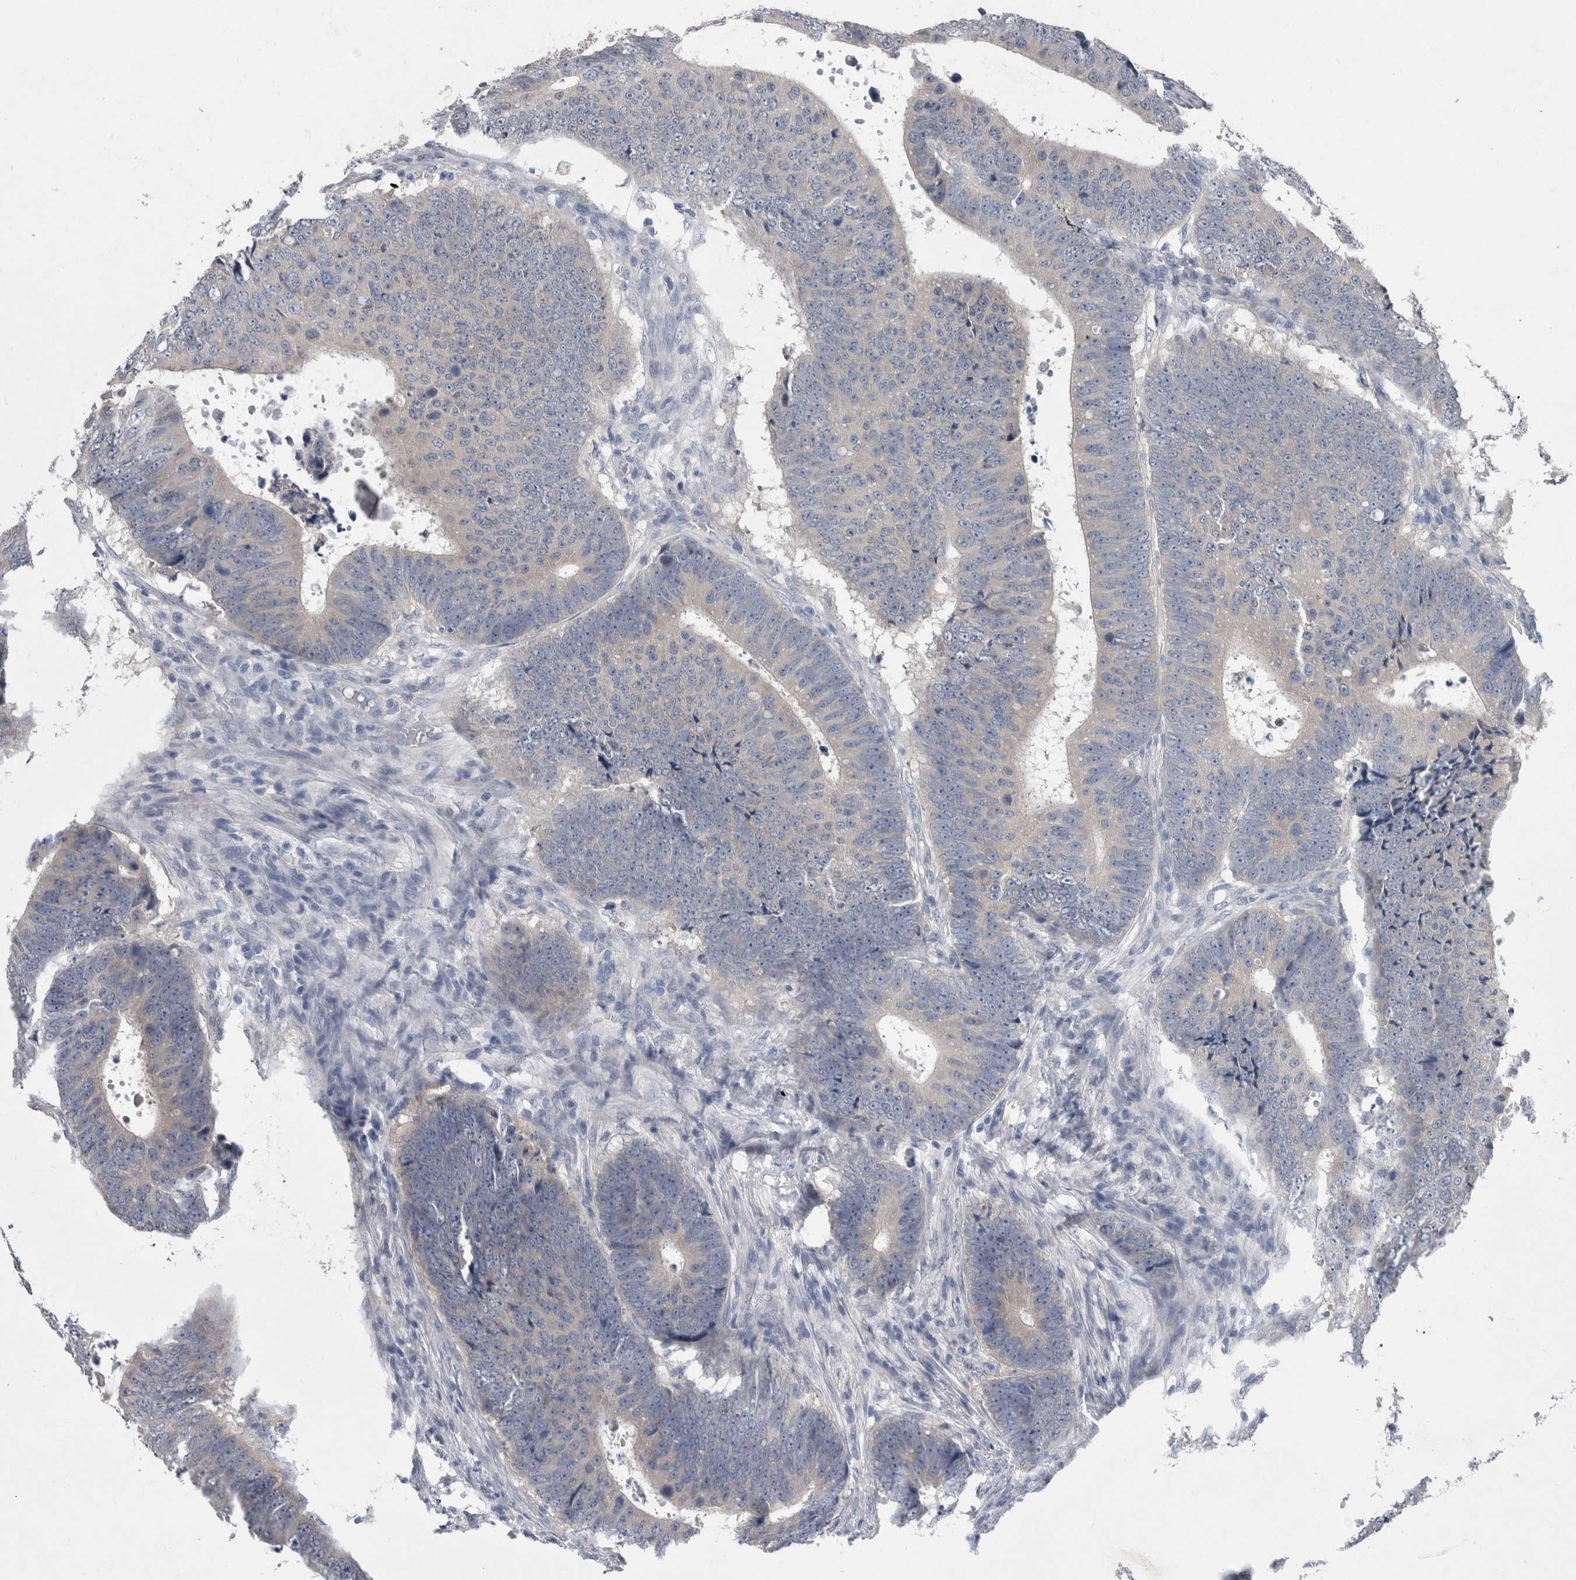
{"staining": {"intensity": "negative", "quantity": "none", "location": "none"}, "tissue": "colorectal cancer", "cell_type": "Tumor cells", "image_type": "cancer", "snomed": [{"axis": "morphology", "description": "Adenocarcinoma, NOS"}, {"axis": "topography", "description": "Colon"}], "caption": "DAB (3,3'-diaminobenzidine) immunohistochemical staining of human colorectal cancer (adenocarcinoma) reveals no significant positivity in tumor cells.", "gene": "FAM83H", "patient": {"sex": "male", "age": 56}}